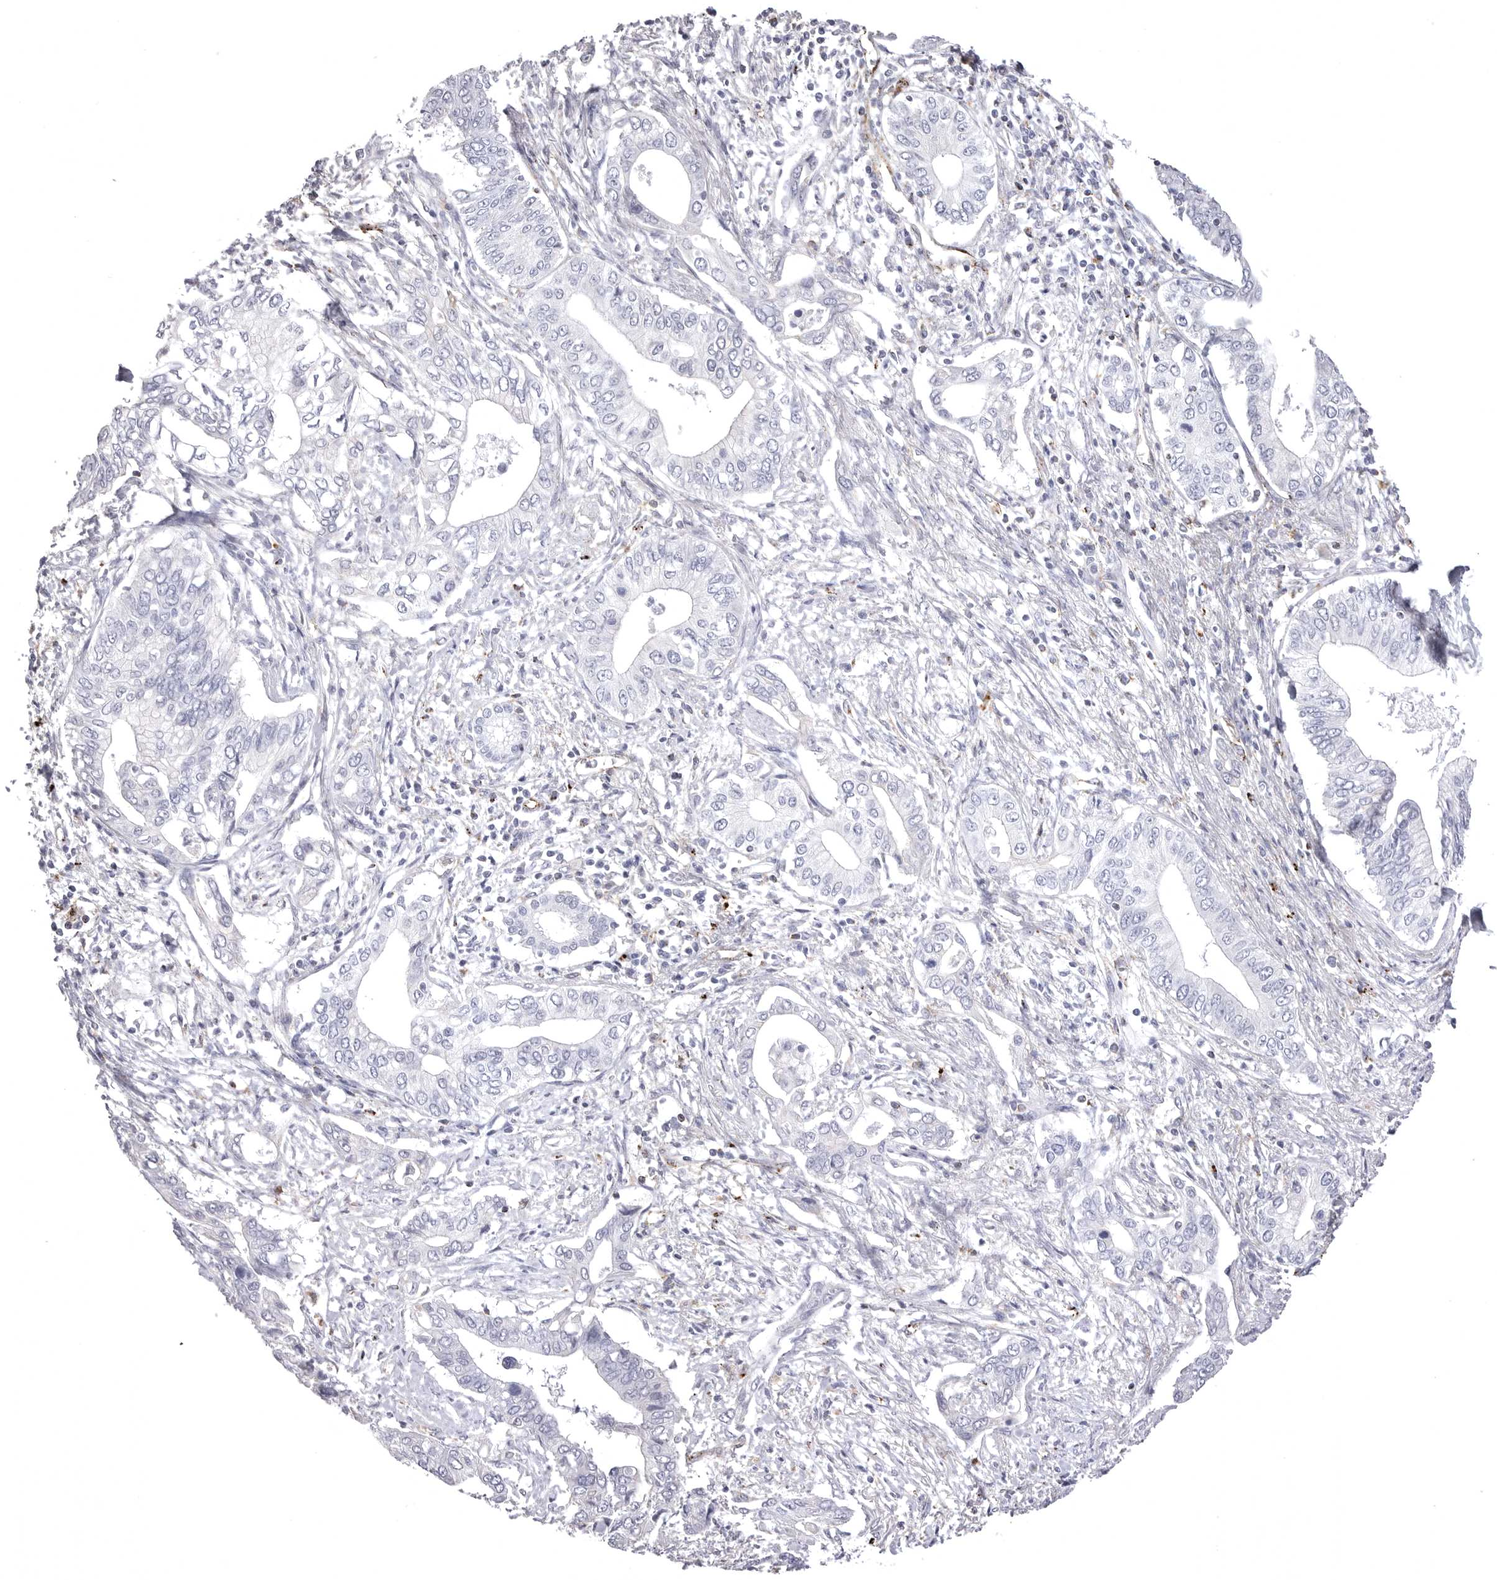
{"staining": {"intensity": "negative", "quantity": "none", "location": "none"}, "tissue": "pancreatic cancer", "cell_type": "Tumor cells", "image_type": "cancer", "snomed": [{"axis": "morphology", "description": "Normal tissue, NOS"}, {"axis": "morphology", "description": "Adenocarcinoma, NOS"}, {"axis": "topography", "description": "Pancreas"}, {"axis": "topography", "description": "Peripheral nerve tissue"}], "caption": "Tumor cells are negative for brown protein staining in pancreatic cancer.", "gene": "PSPN", "patient": {"sex": "male", "age": 59}}